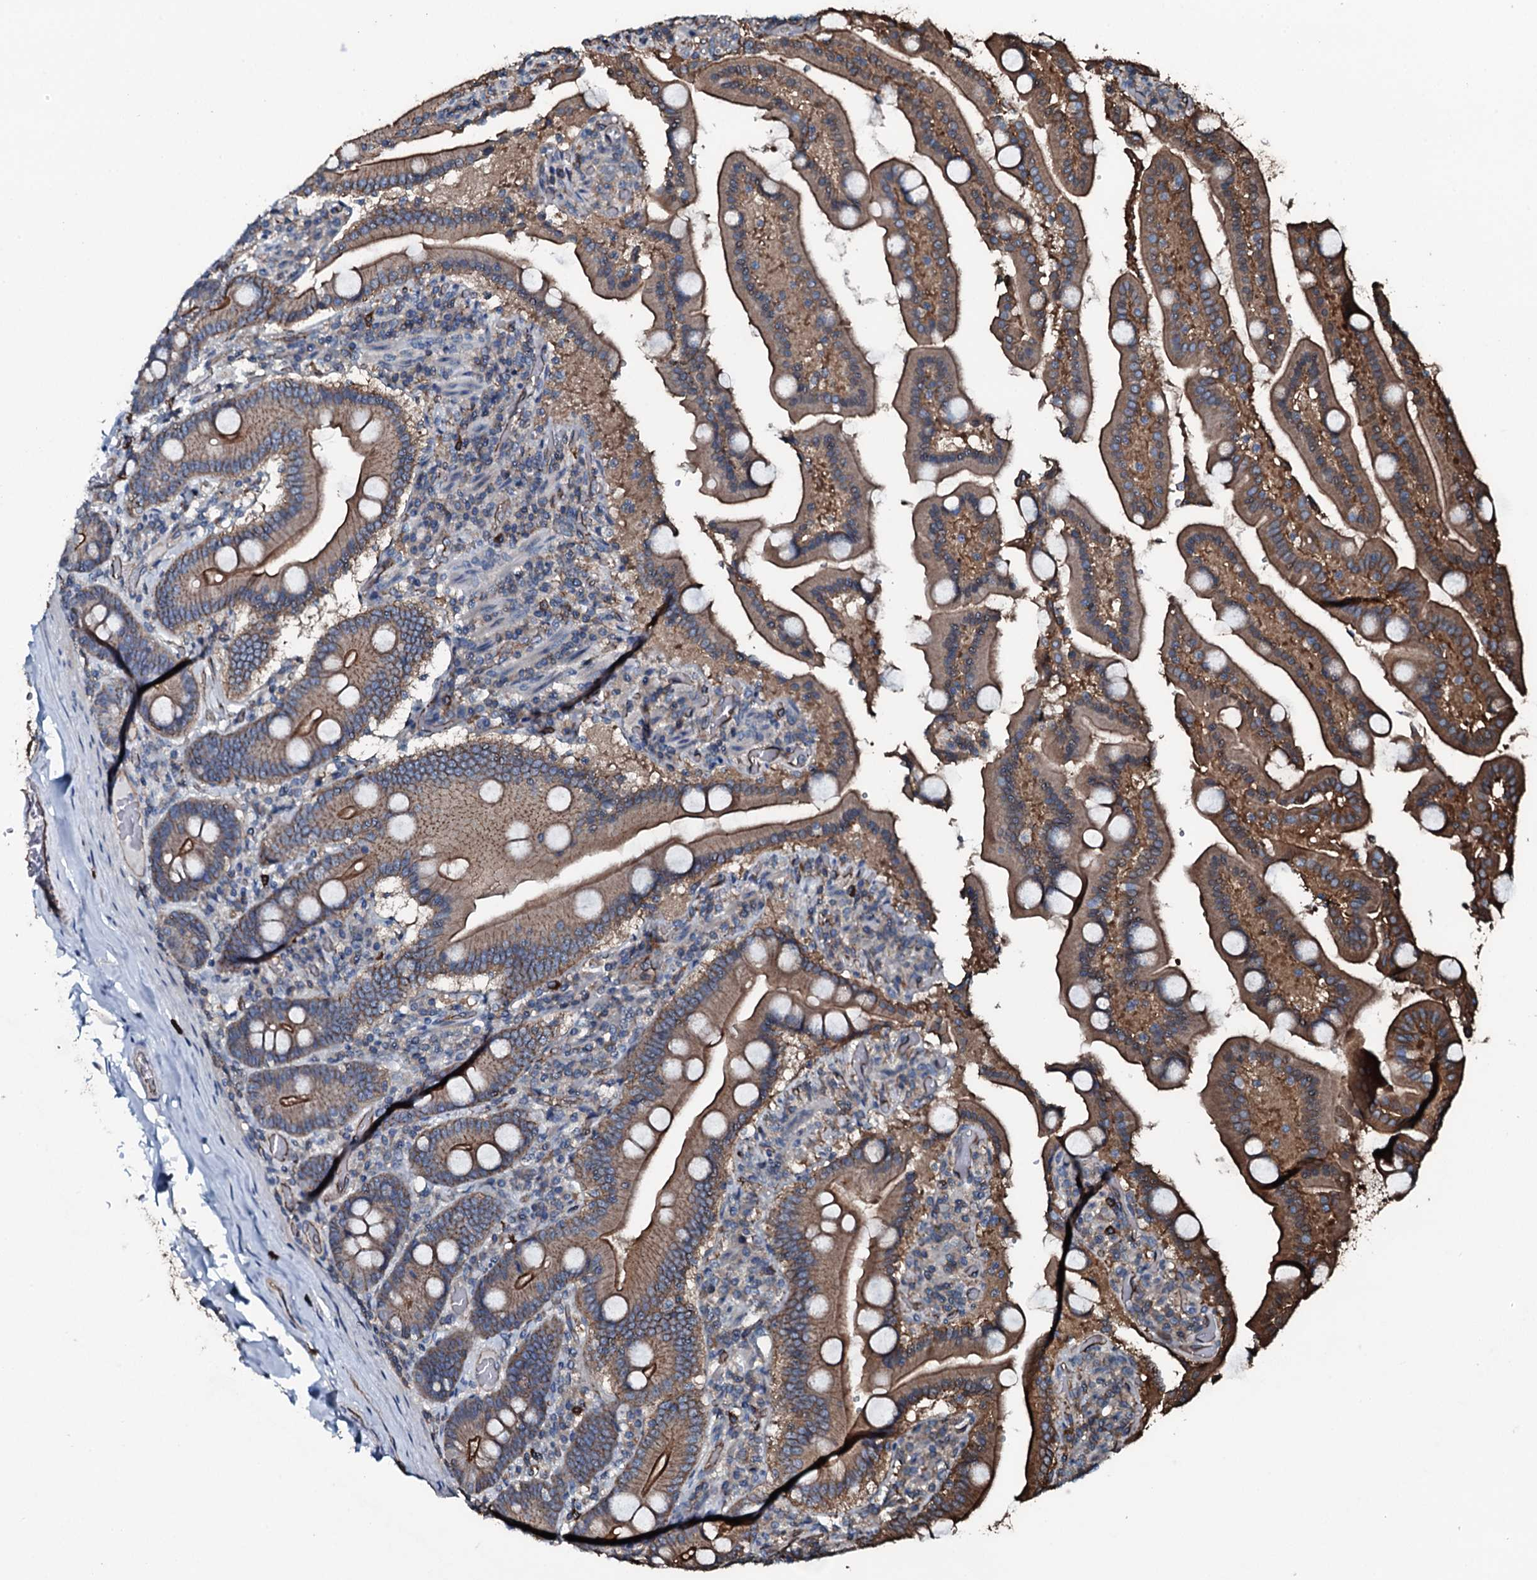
{"staining": {"intensity": "strong", "quantity": ">75%", "location": "cytoplasmic/membranous"}, "tissue": "duodenum", "cell_type": "Glandular cells", "image_type": "normal", "snomed": [{"axis": "morphology", "description": "Normal tissue, NOS"}, {"axis": "topography", "description": "Duodenum"}], "caption": "Immunohistochemical staining of benign duodenum displays strong cytoplasmic/membranous protein expression in approximately >75% of glandular cells.", "gene": "SLC25A38", "patient": {"sex": "male", "age": 55}}